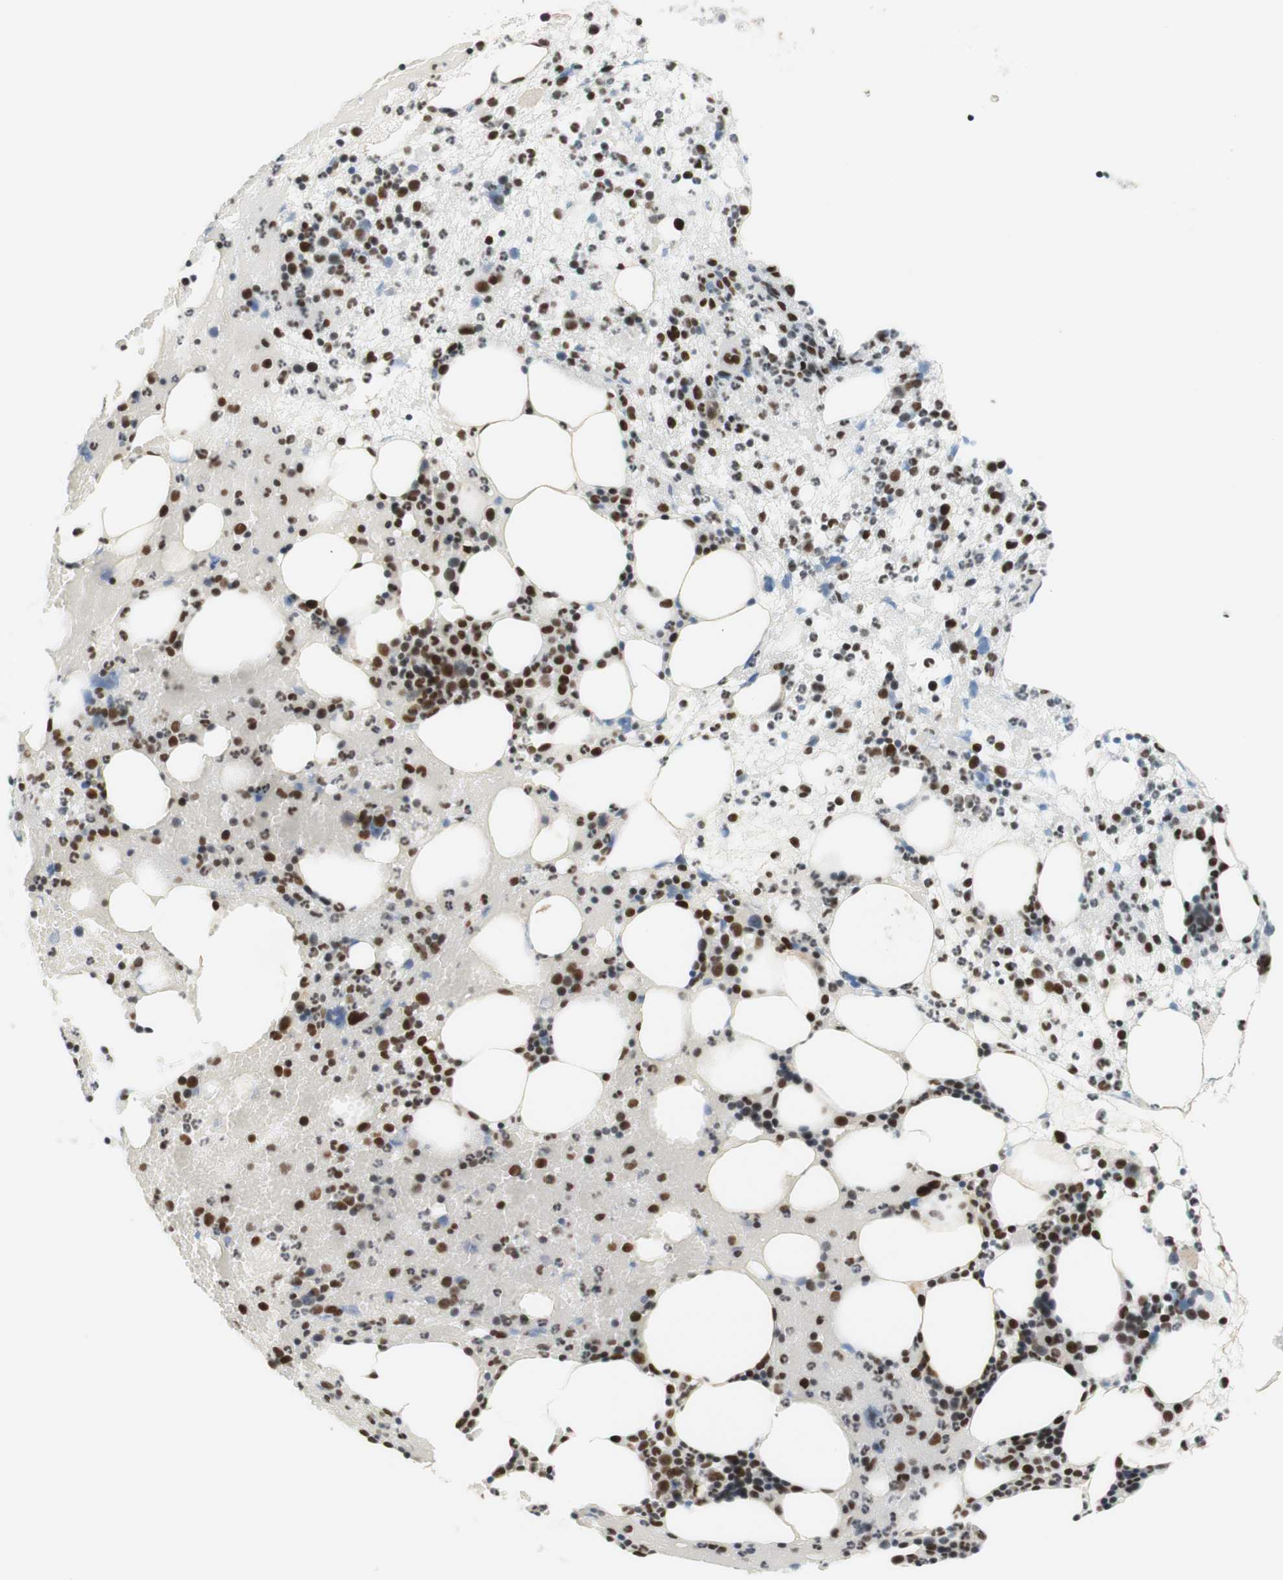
{"staining": {"intensity": "moderate", "quantity": "25%-75%", "location": "nuclear"}, "tissue": "bone marrow", "cell_type": "Hematopoietic cells", "image_type": "normal", "snomed": [{"axis": "morphology", "description": "Normal tissue, NOS"}, {"axis": "morphology", "description": "Inflammation, NOS"}, {"axis": "topography", "description": "Bone marrow"}], "caption": "A high-resolution histopathology image shows IHC staining of benign bone marrow, which exhibits moderate nuclear staining in about 25%-75% of hematopoietic cells.", "gene": "RNF20", "patient": {"sex": "female", "age": 79}}